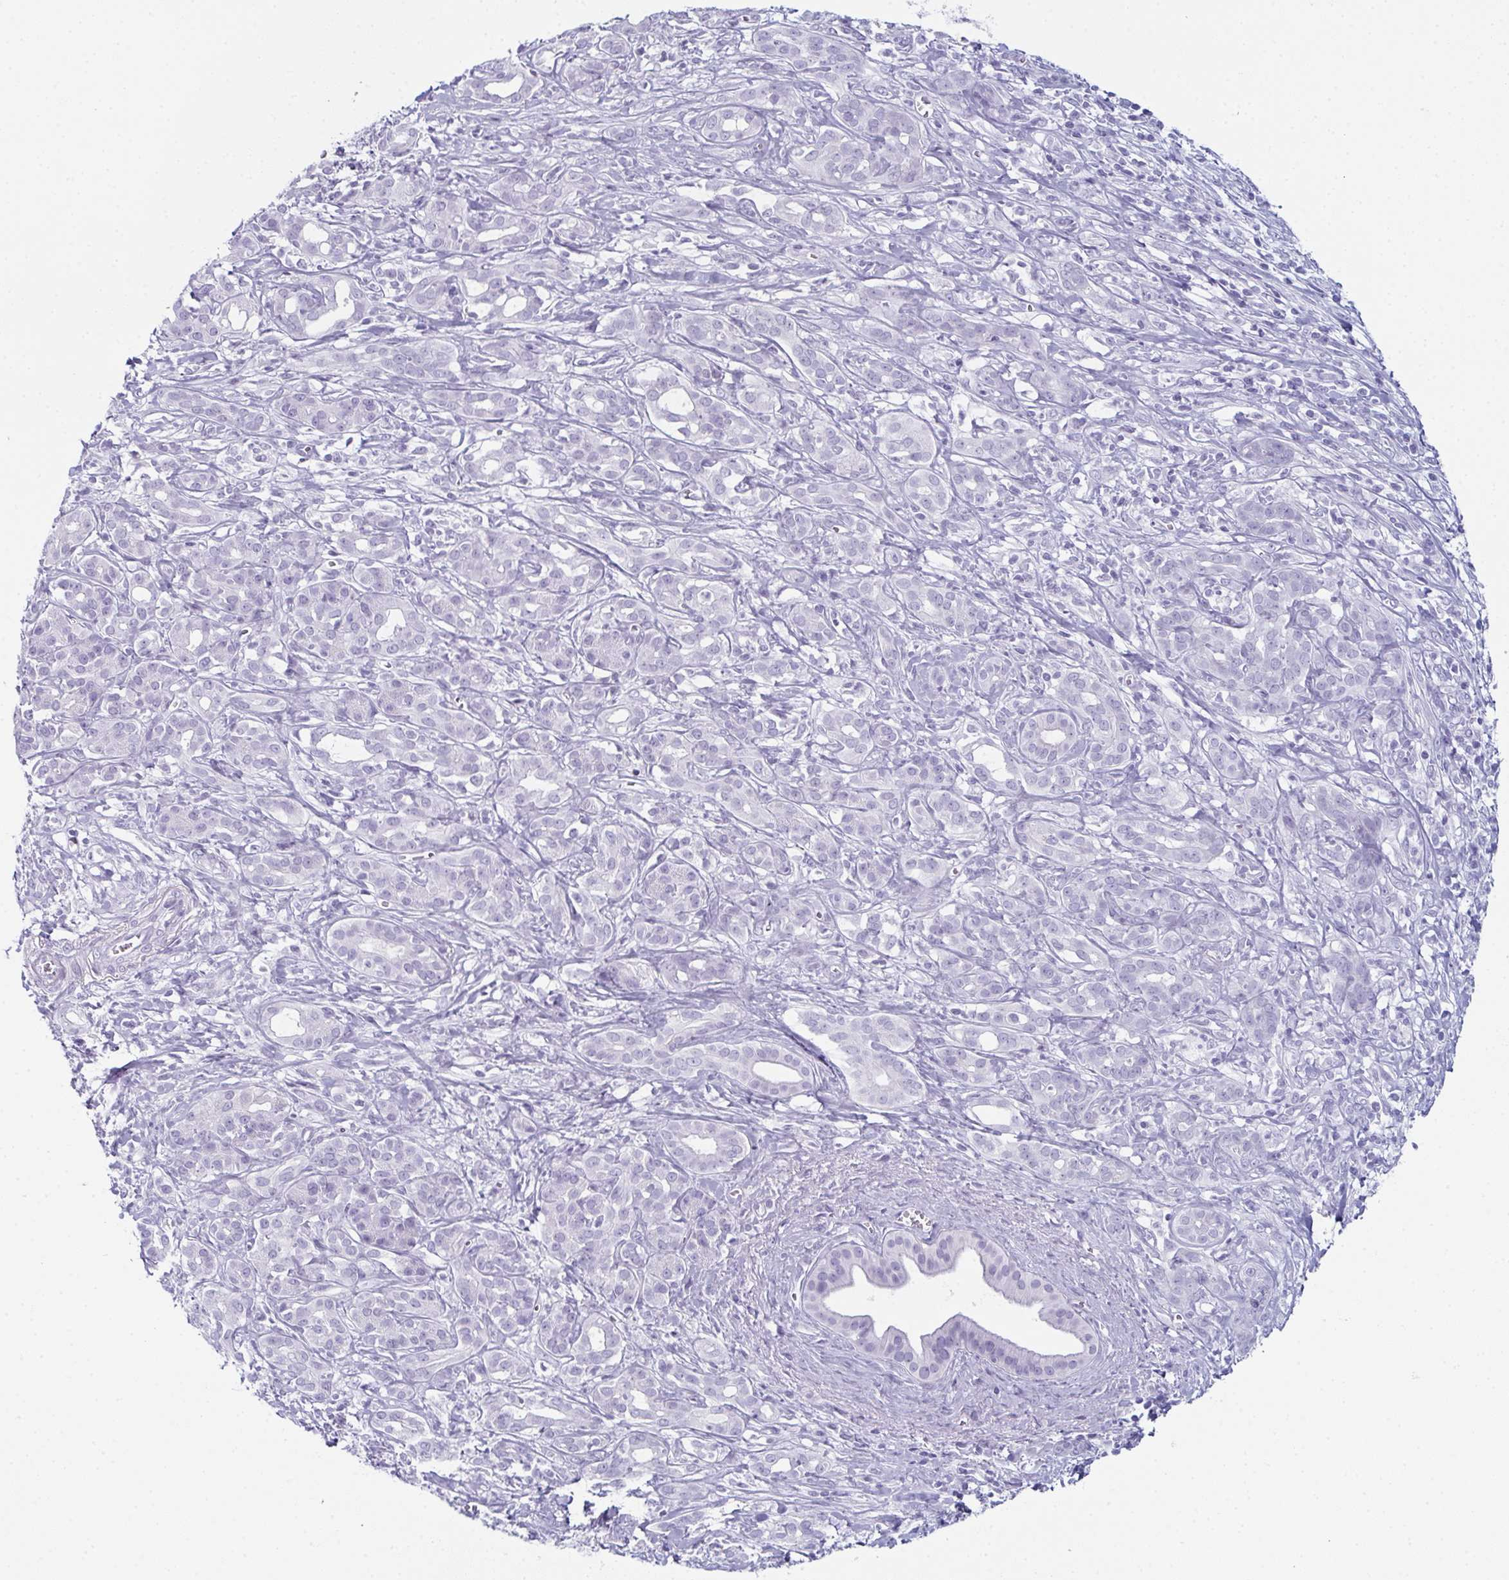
{"staining": {"intensity": "negative", "quantity": "none", "location": "none"}, "tissue": "pancreatic cancer", "cell_type": "Tumor cells", "image_type": "cancer", "snomed": [{"axis": "morphology", "description": "Adenocarcinoma, NOS"}, {"axis": "topography", "description": "Pancreas"}], "caption": "Immunohistochemical staining of pancreatic cancer reveals no significant expression in tumor cells.", "gene": "ENKUR", "patient": {"sex": "male", "age": 61}}